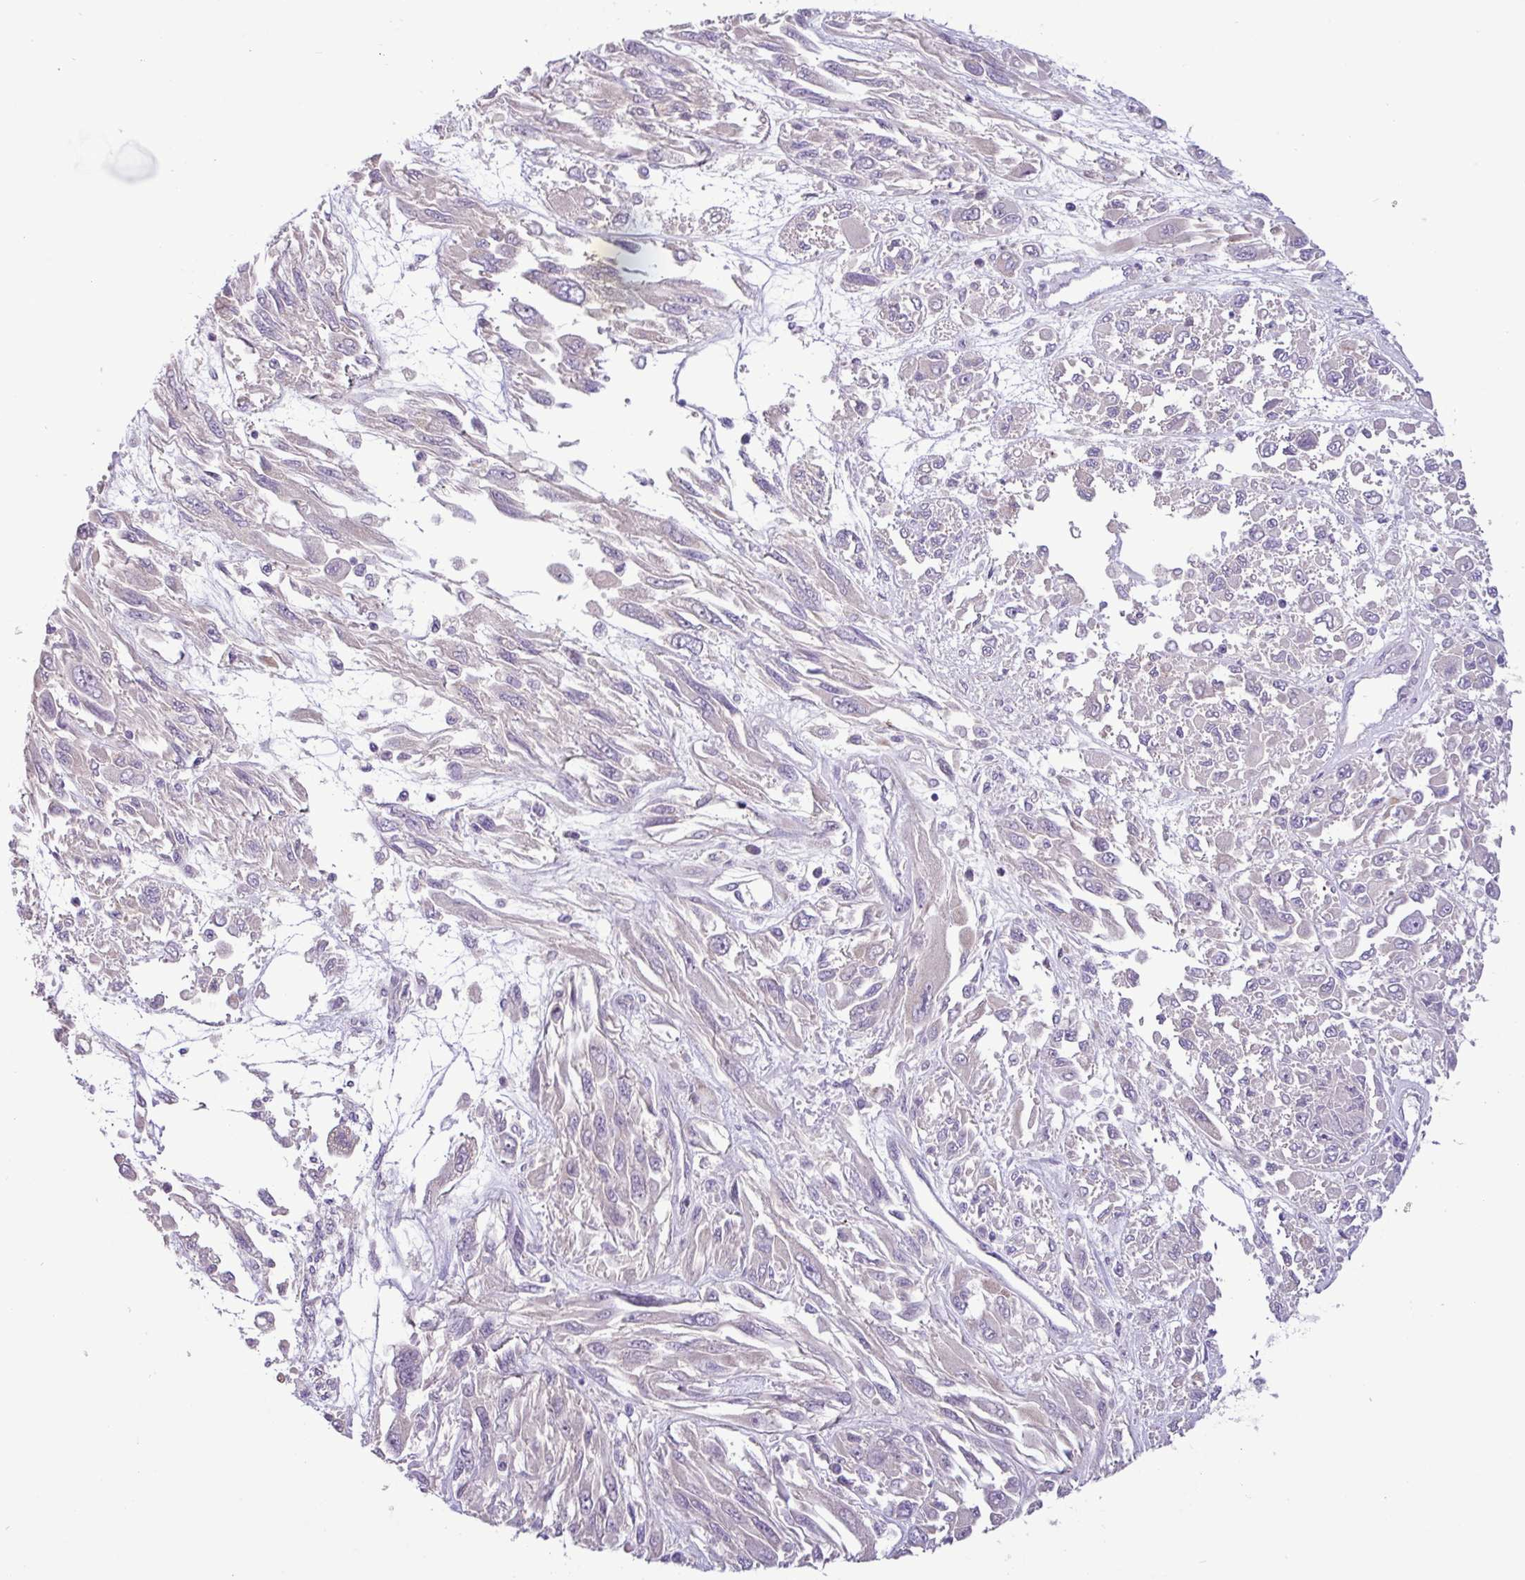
{"staining": {"intensity": "negative", "quantity": "none", "location": "none"}, "tissue": "melanoma", "cell_type": "Tumor cells", "image_type": "cancer", "snomed": [{"axis": "morphology", "description": "Malignant melanoma, NOS"}, {"axis": "topography", "description": "Skin"}], "caption": "Melanoma was stained to show a protein in brown. There is no significant staining in tumor cells. Brightfield microscopy of IHC stained with DAB (brown) and hematoxylin (blue), captured at high magnification.", "gene": "PNLDC1", "patient": {"sex": "female", "age": 91}}